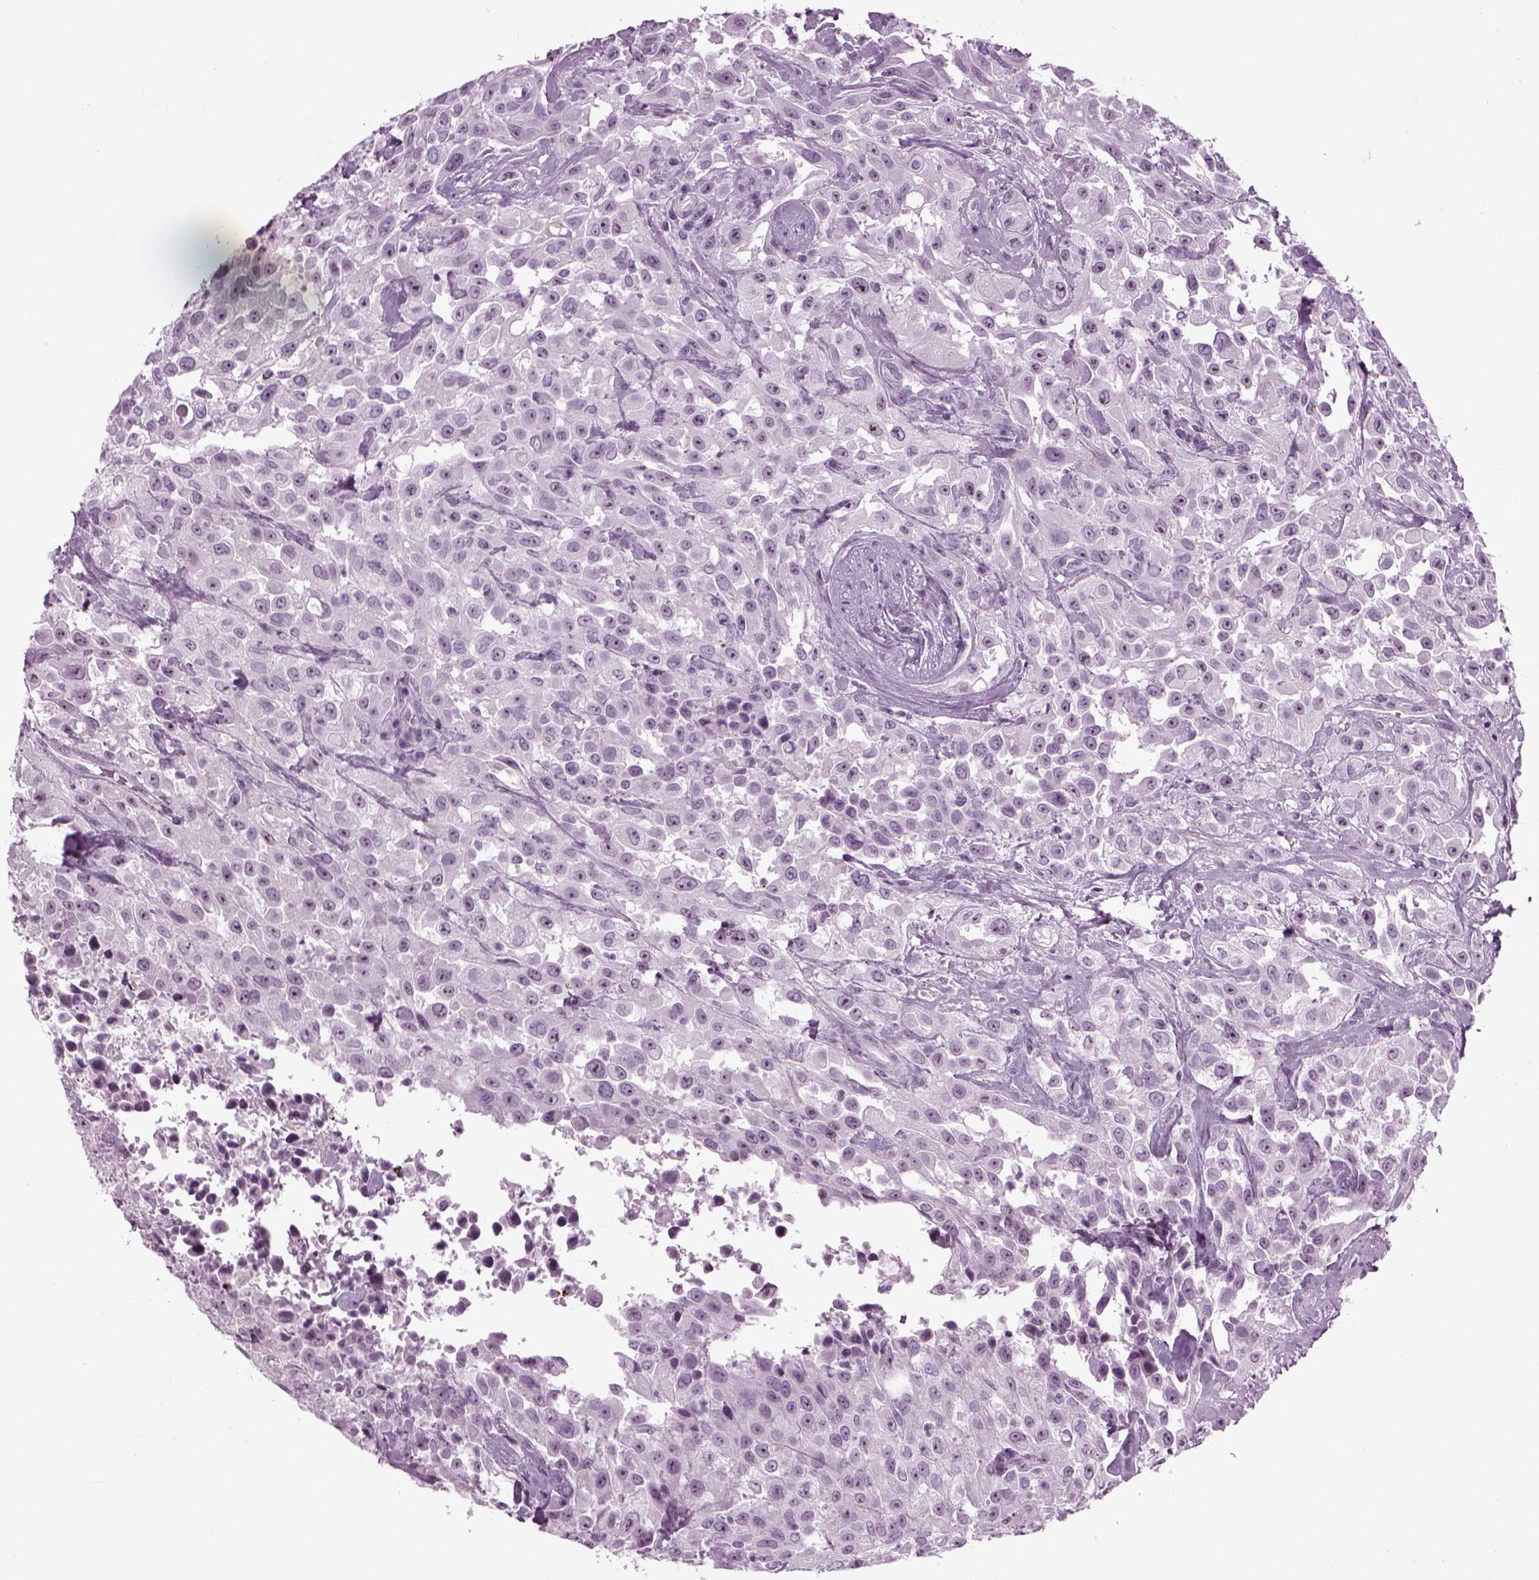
{"staining": {"intensity": "negative", "quantity": "none", "location": "none"}, "tissue": "urothelial cancer", "cell_type": "Tumor cells", "image_type": "cancer", "snomed": [{"axis": "morphology", "description": "Urothelial carcinoma, High grade"}, {"axis": "topography", "description": "Urinary bladder"}], "caption": "The photomicrograph shows no significant positivity in tumor cells of urothelial cancer. (Stains: DAB (3,3'-diaminobenzidine) immunohistochemistry with hematoxylin counter stain, Microscopy: brightfield microscopy at high magnification).", "gene": "FAM24A", "patient": {"sex": "male", "age": 79}}